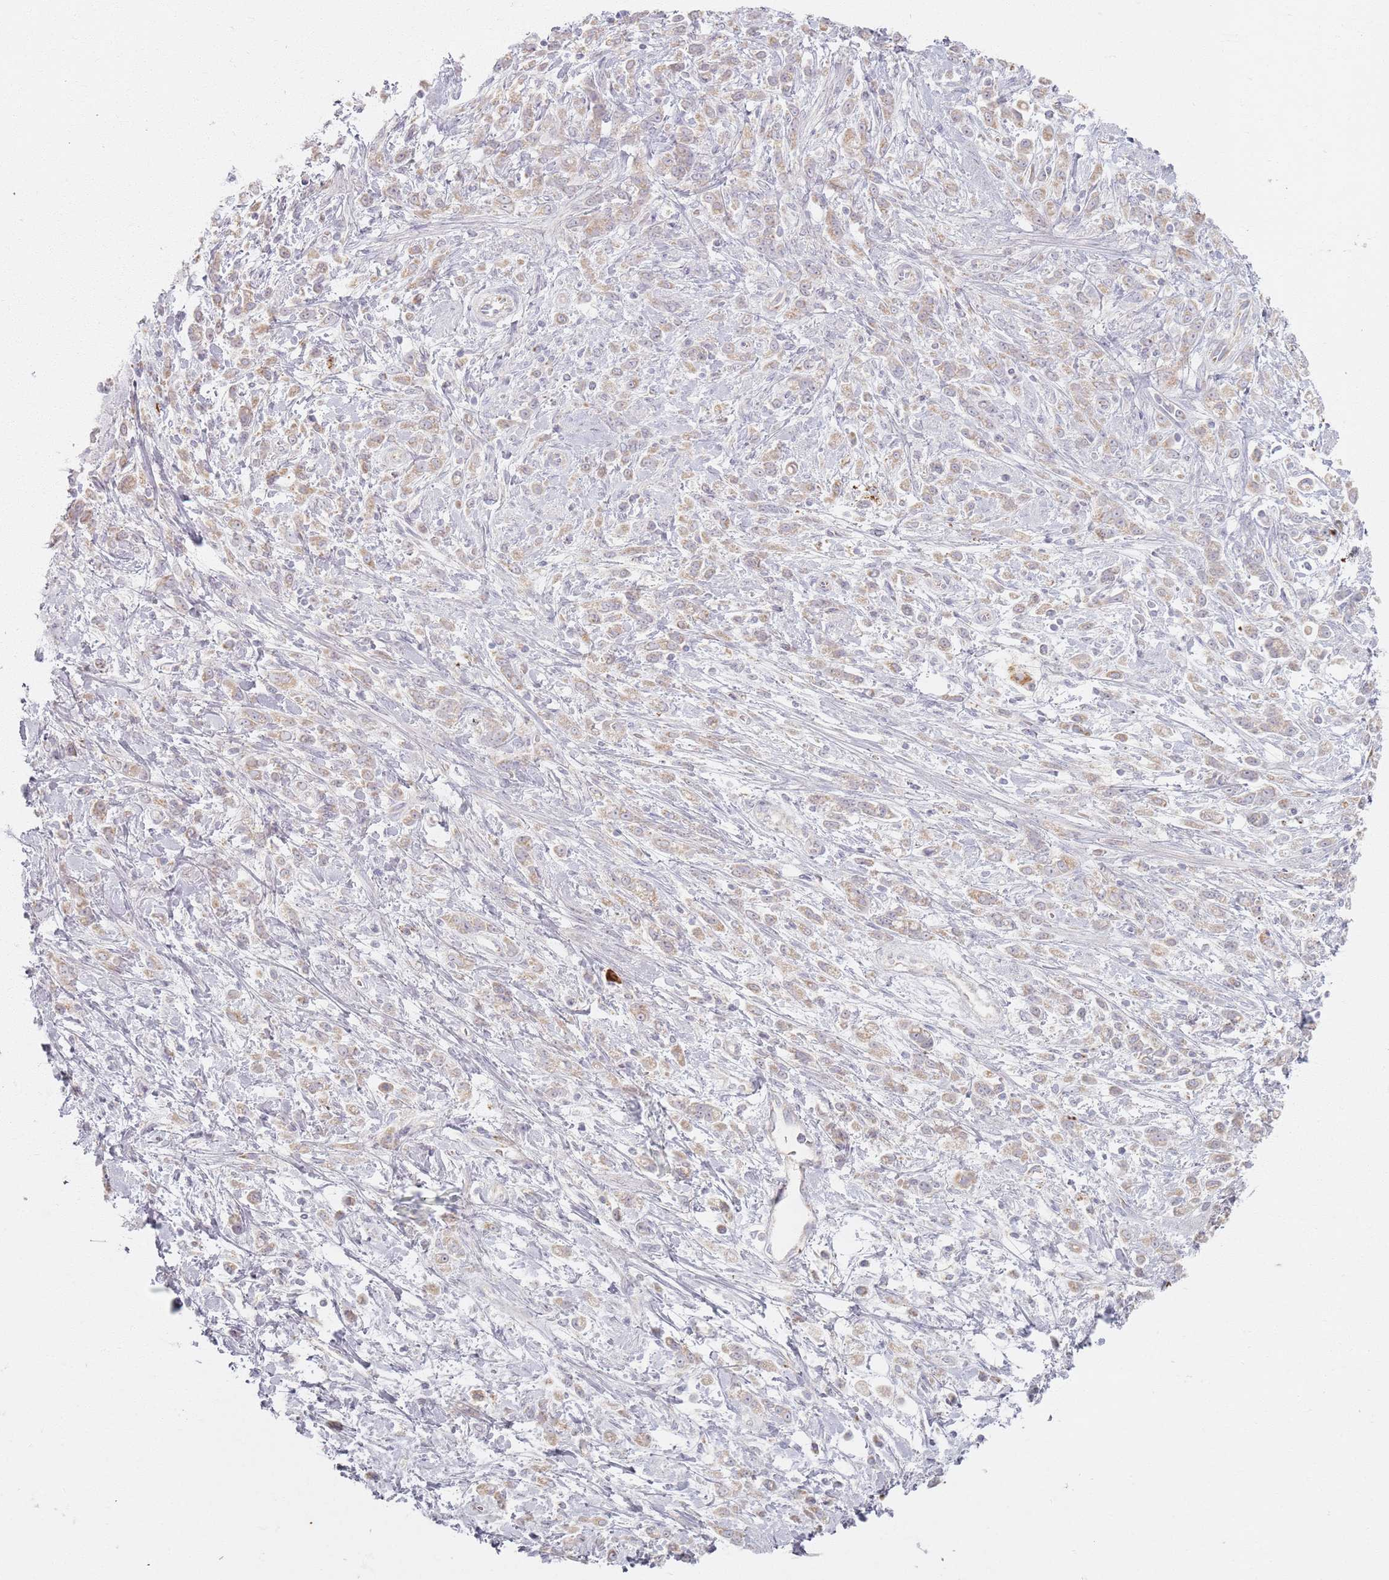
{"staining": {"intensity": "weak", "quantity": "25%-75%", "location": "cytoplasmic/membranous"}, "tissue": "stomach cancer", "cell_type": "Tumor cells", "image_type": "cancer", "snomed": [{"axis": "morphology", "description": "Adenocarcinoma, NOS"}, {"axis": "topography", "description": "Stomach"}], "caption": "A high-resolution micrograph shows immunohistochemistry staining of stomach adenocarcinoma, which displays weak cytoplasmic/membranous positivity in about 25%-75% of tumor cells.", "gene": "PKD2L2", "patient": {"sex": "female", "age": 60}}